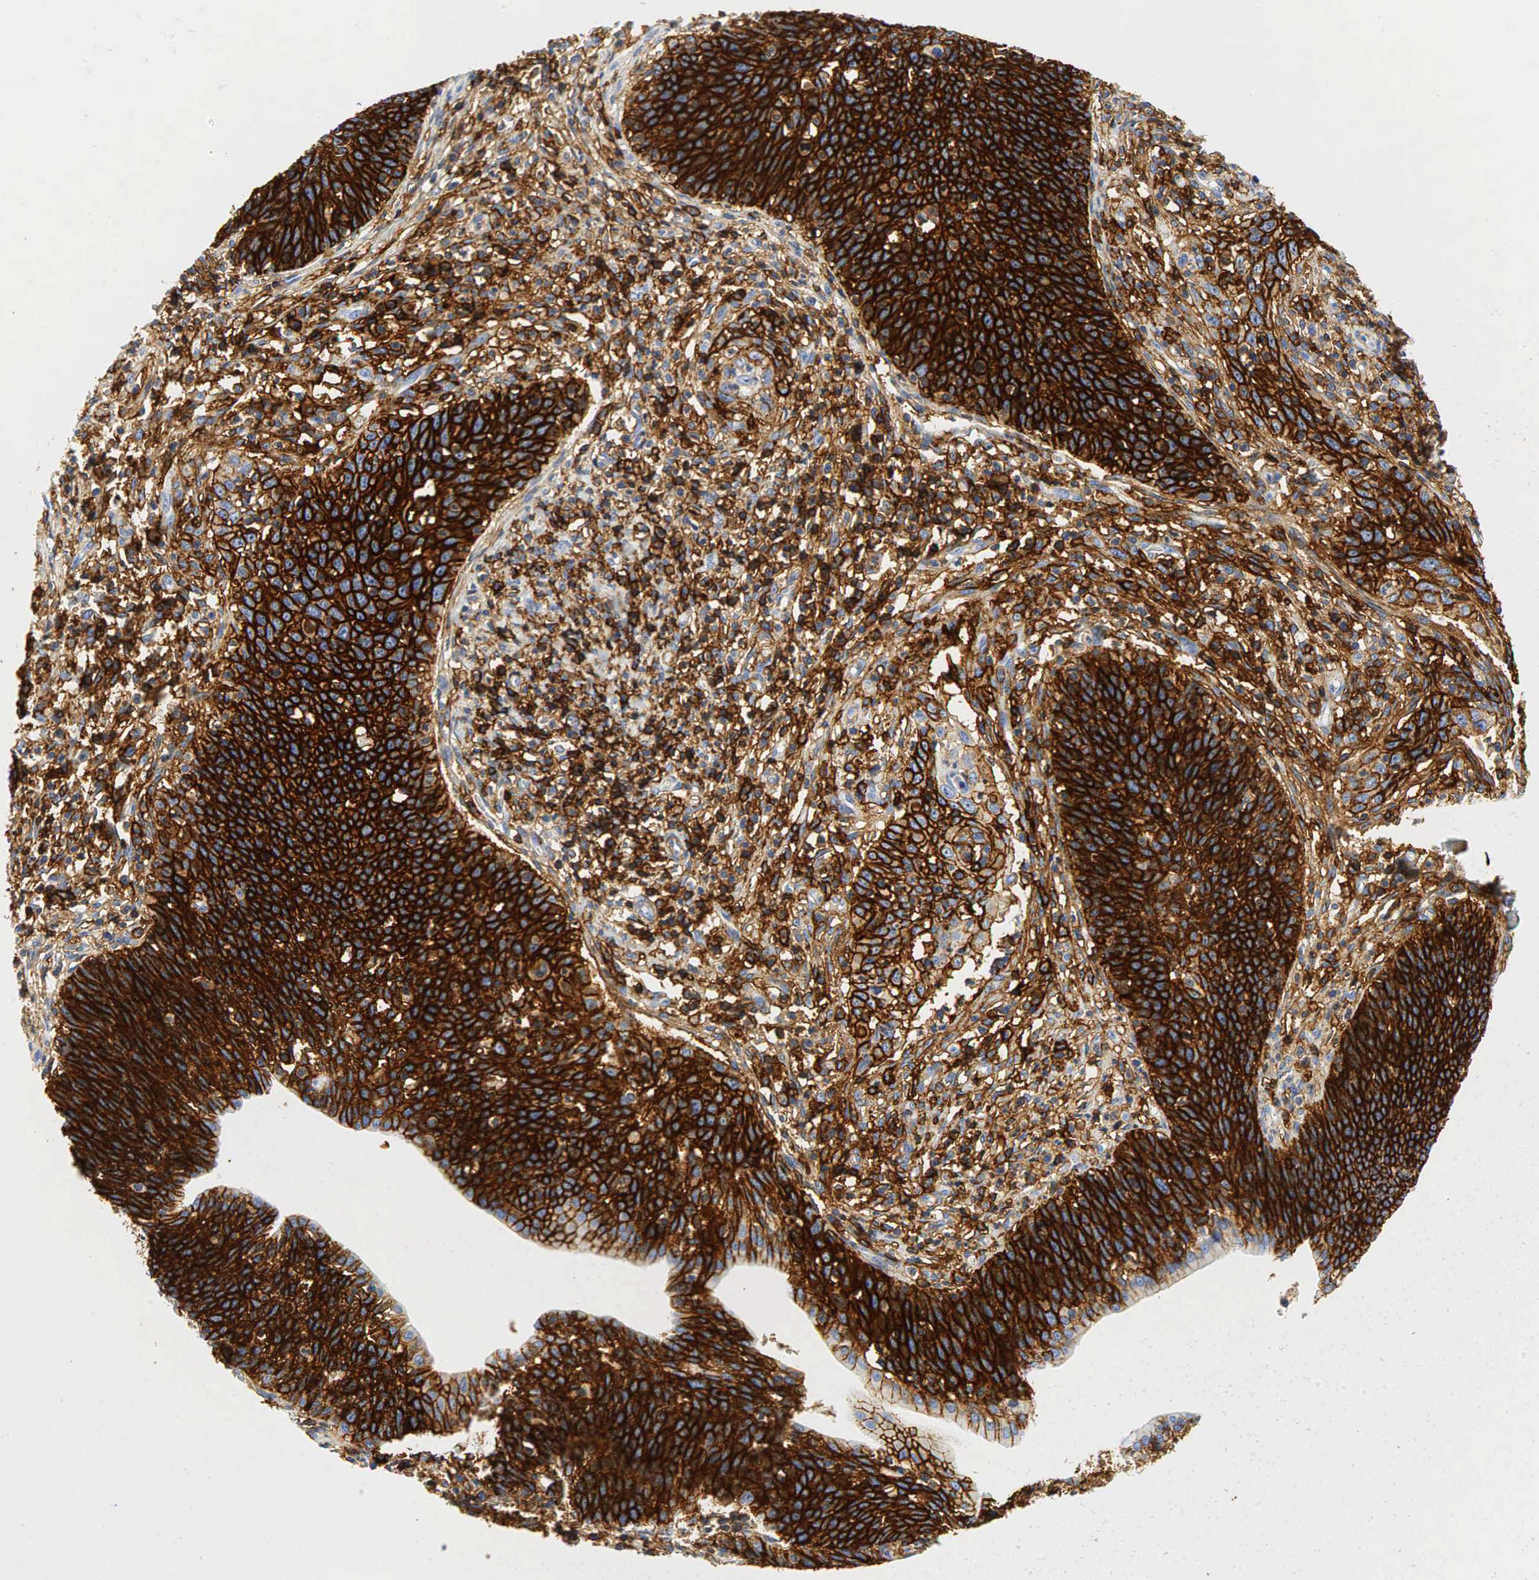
{"staining": {"intensity": "strong", "quantity": ">75%", "location": "cytoplasmic/membranous"}, "tissue": "cervical cancer", "cell_type": "Tumor cells", "image_type": "cancer", "snomed": [{"axis": "morphology", "description": "Squamous cell carcinoma, NOS"}, {"axis": "topography", "description": "Cervix"}], "caption": "IHC of human cervical squamous cell carcinoma demonstrates high levels of strong cytoplasmic/membranous staining in approximately >75% of tumor cells.", "gene": "CD44", "patient": {"sex": "female", "age": 41}}